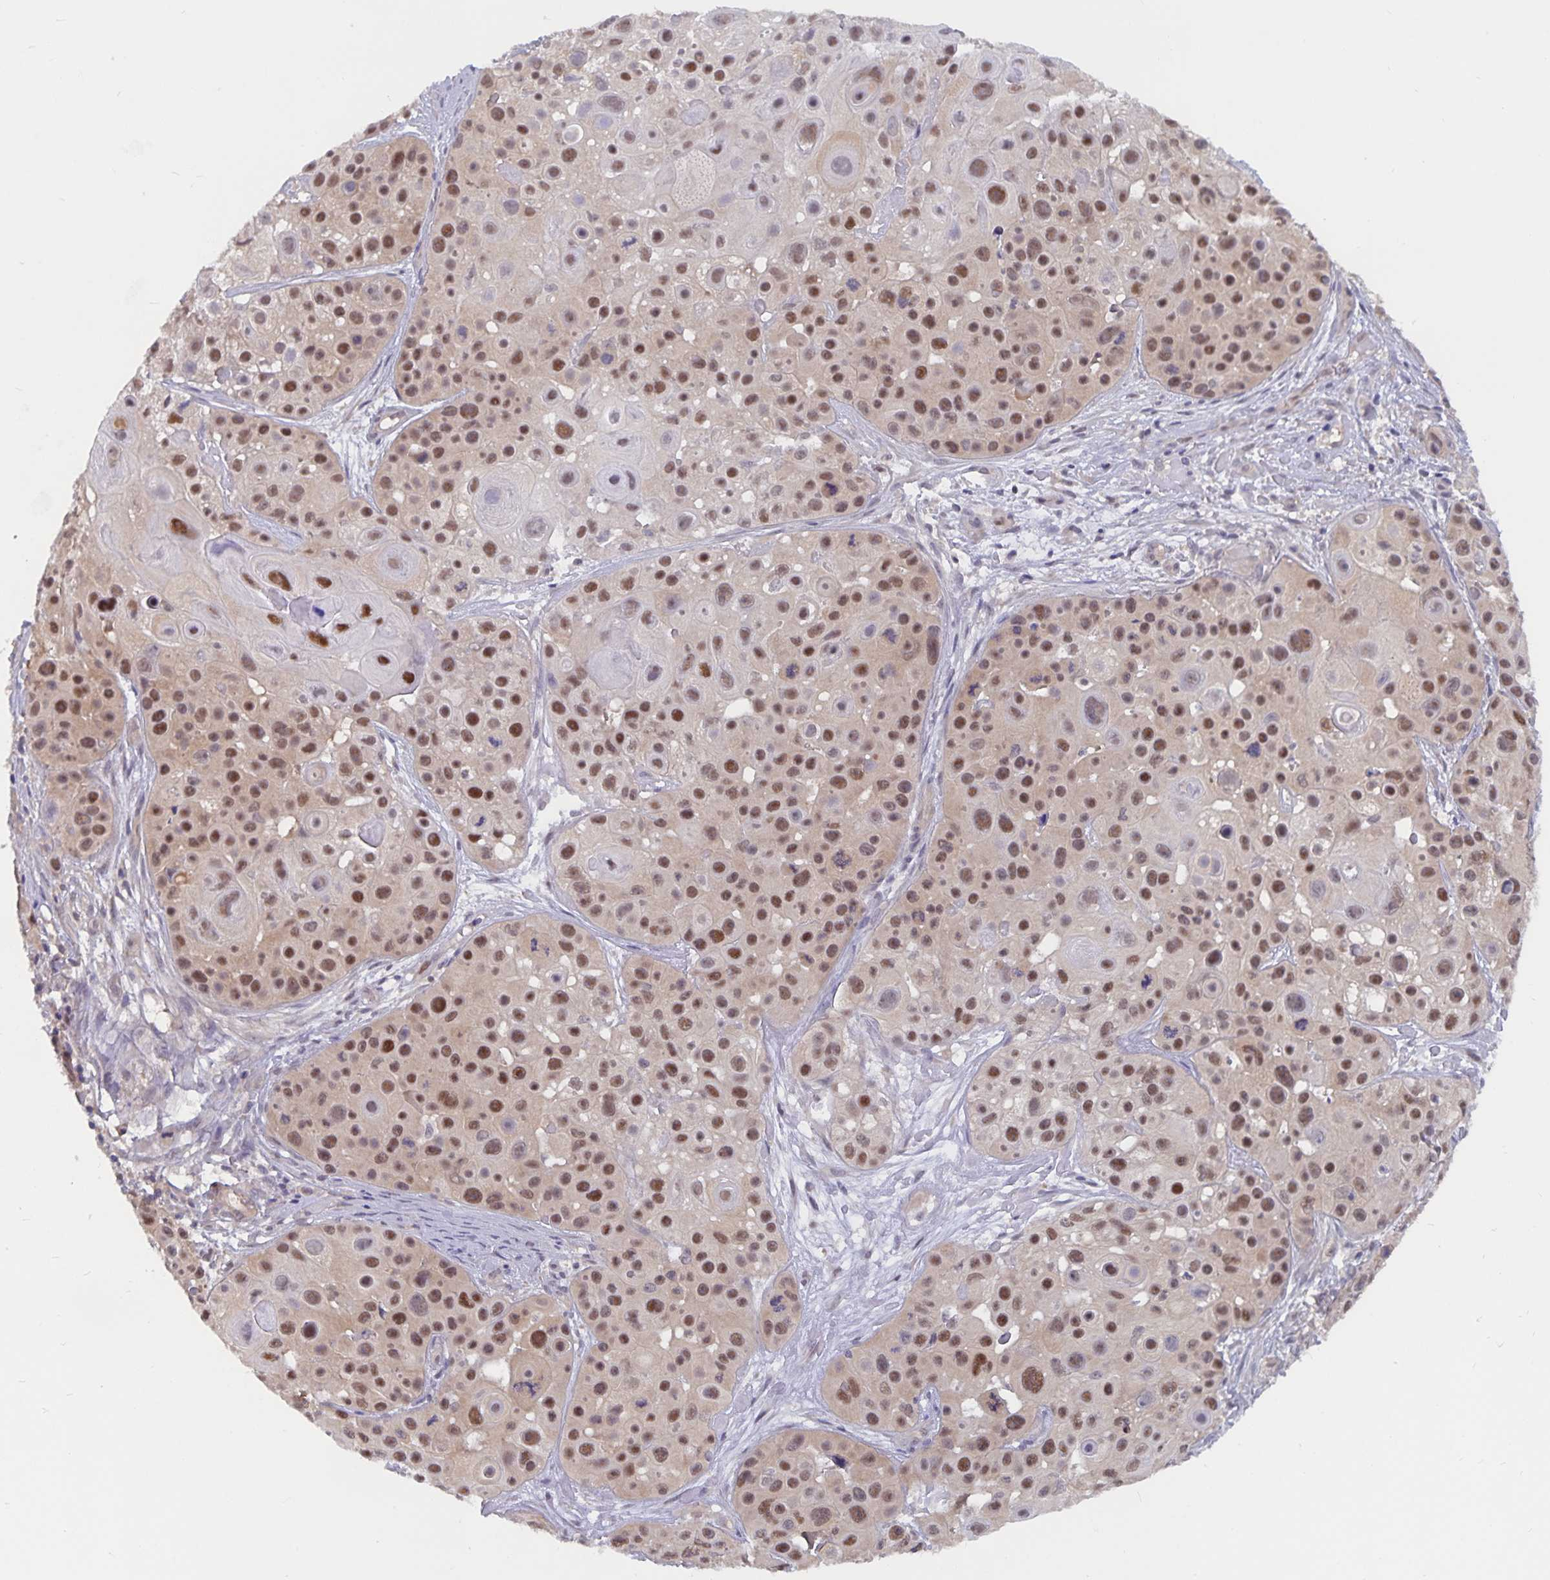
{"staining": {"intensity": "moderate", "quantity": ">75%", "location": "nuclear"}, "tissue": "skin cancer", "cell_type": "Tumor cells", "image_type": "cancer", "snomed": [{"axis": "morphology", "description": "Squamous cell carcinoma, NOS"}, {"axis": "topography", "description": "Skin"}], "caption": "Protein staining exhibits moderate nuclear staining in about >75% of tumor cells in skin squamous cell carcinoma.", "gene": "BAG6", "patient": {"sex": "male", "age": 92}}